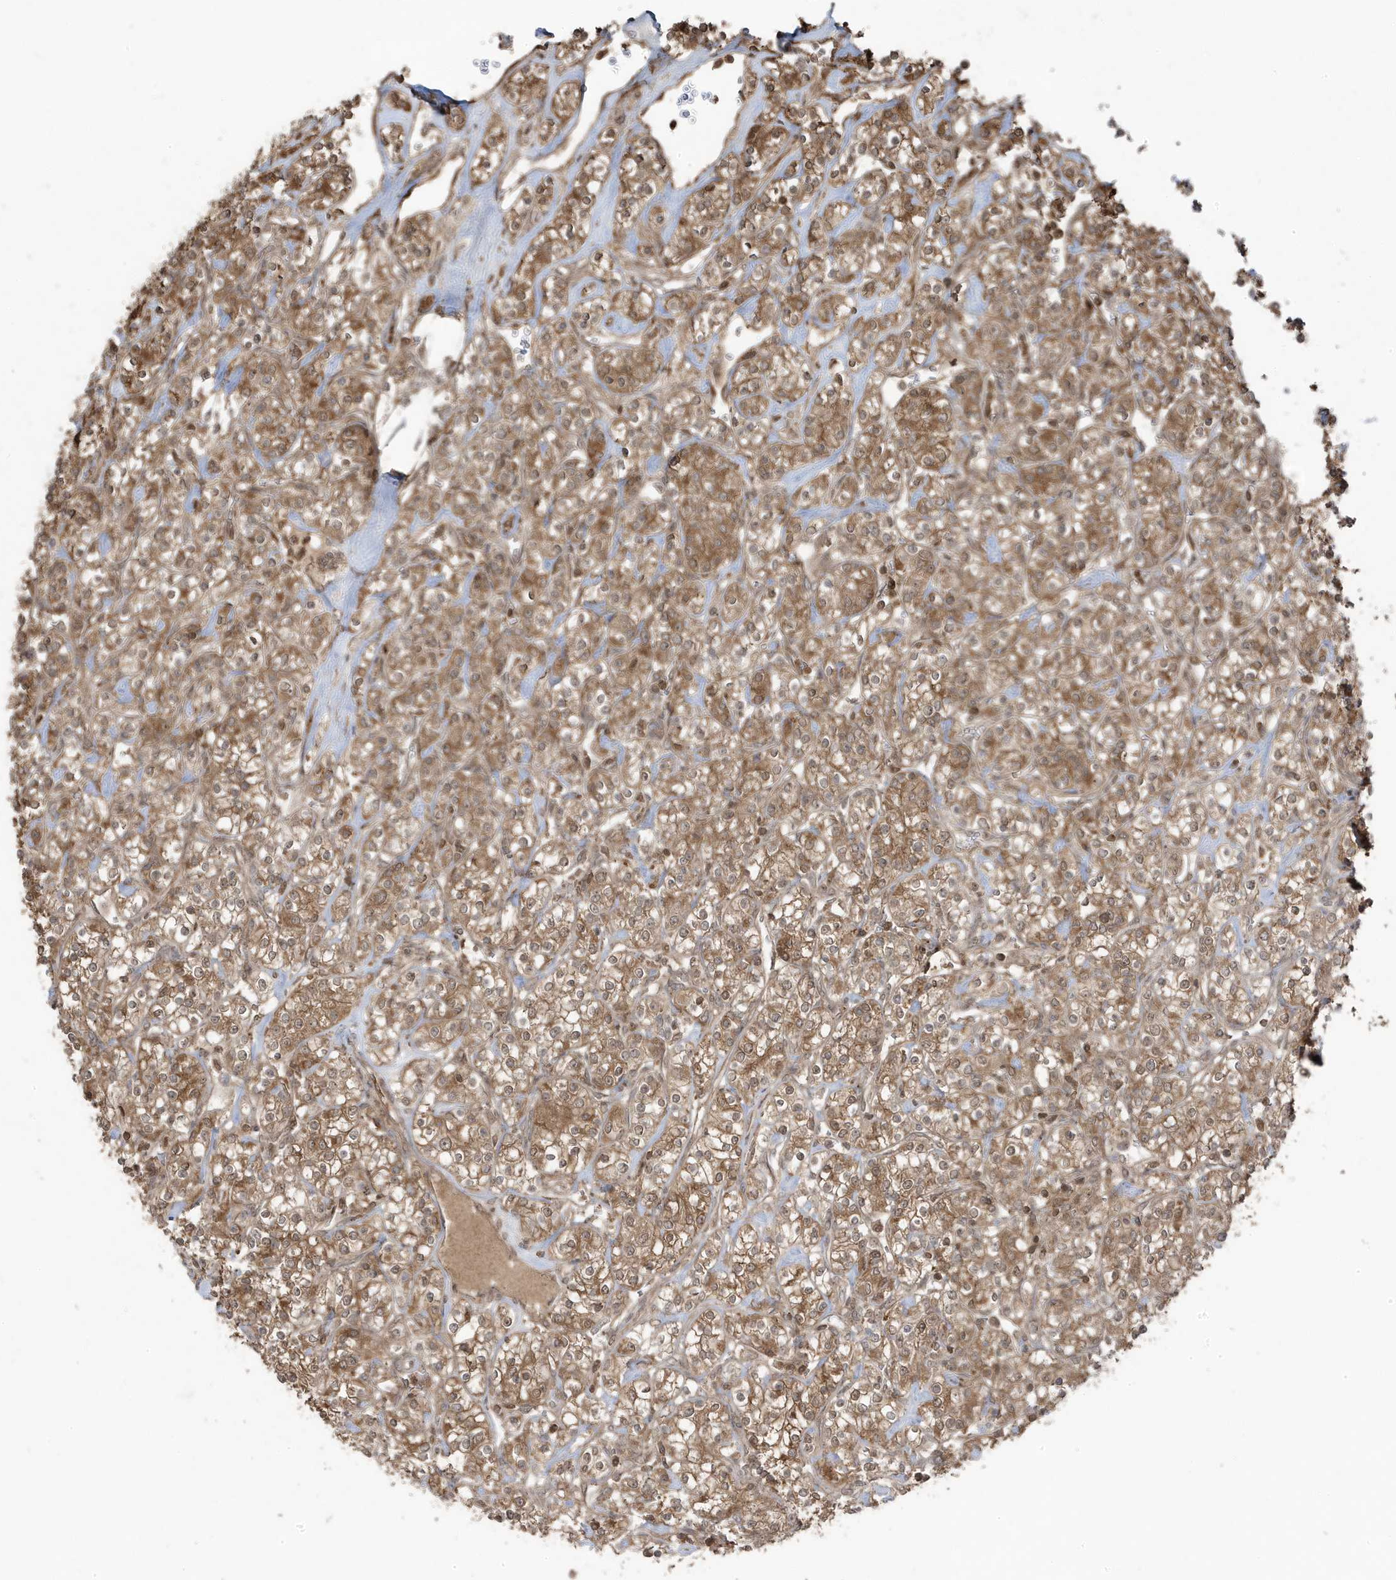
{"staining": {"intensity": "moderate", "quantity": ">75%", "location": "cytoplasmic/membranous"}, "tissue": "renal cancer", "cell_type": "Tumor cells", "image_type": "cancer", "snomed": [{"axis": "morphology", "description": "Adenocarcinoma, NOS"}, {"axis": "topography", "description": "Kidney"}], "caption": "This is a photomicrograph of immunohistochemistry staining of adenocarcinoma (renal), which shows moderate expression in the cytoplasmic/membranous of tumor cells.", "gene": "ASAP1", "patient": {"sex": "male", "age": 77}}